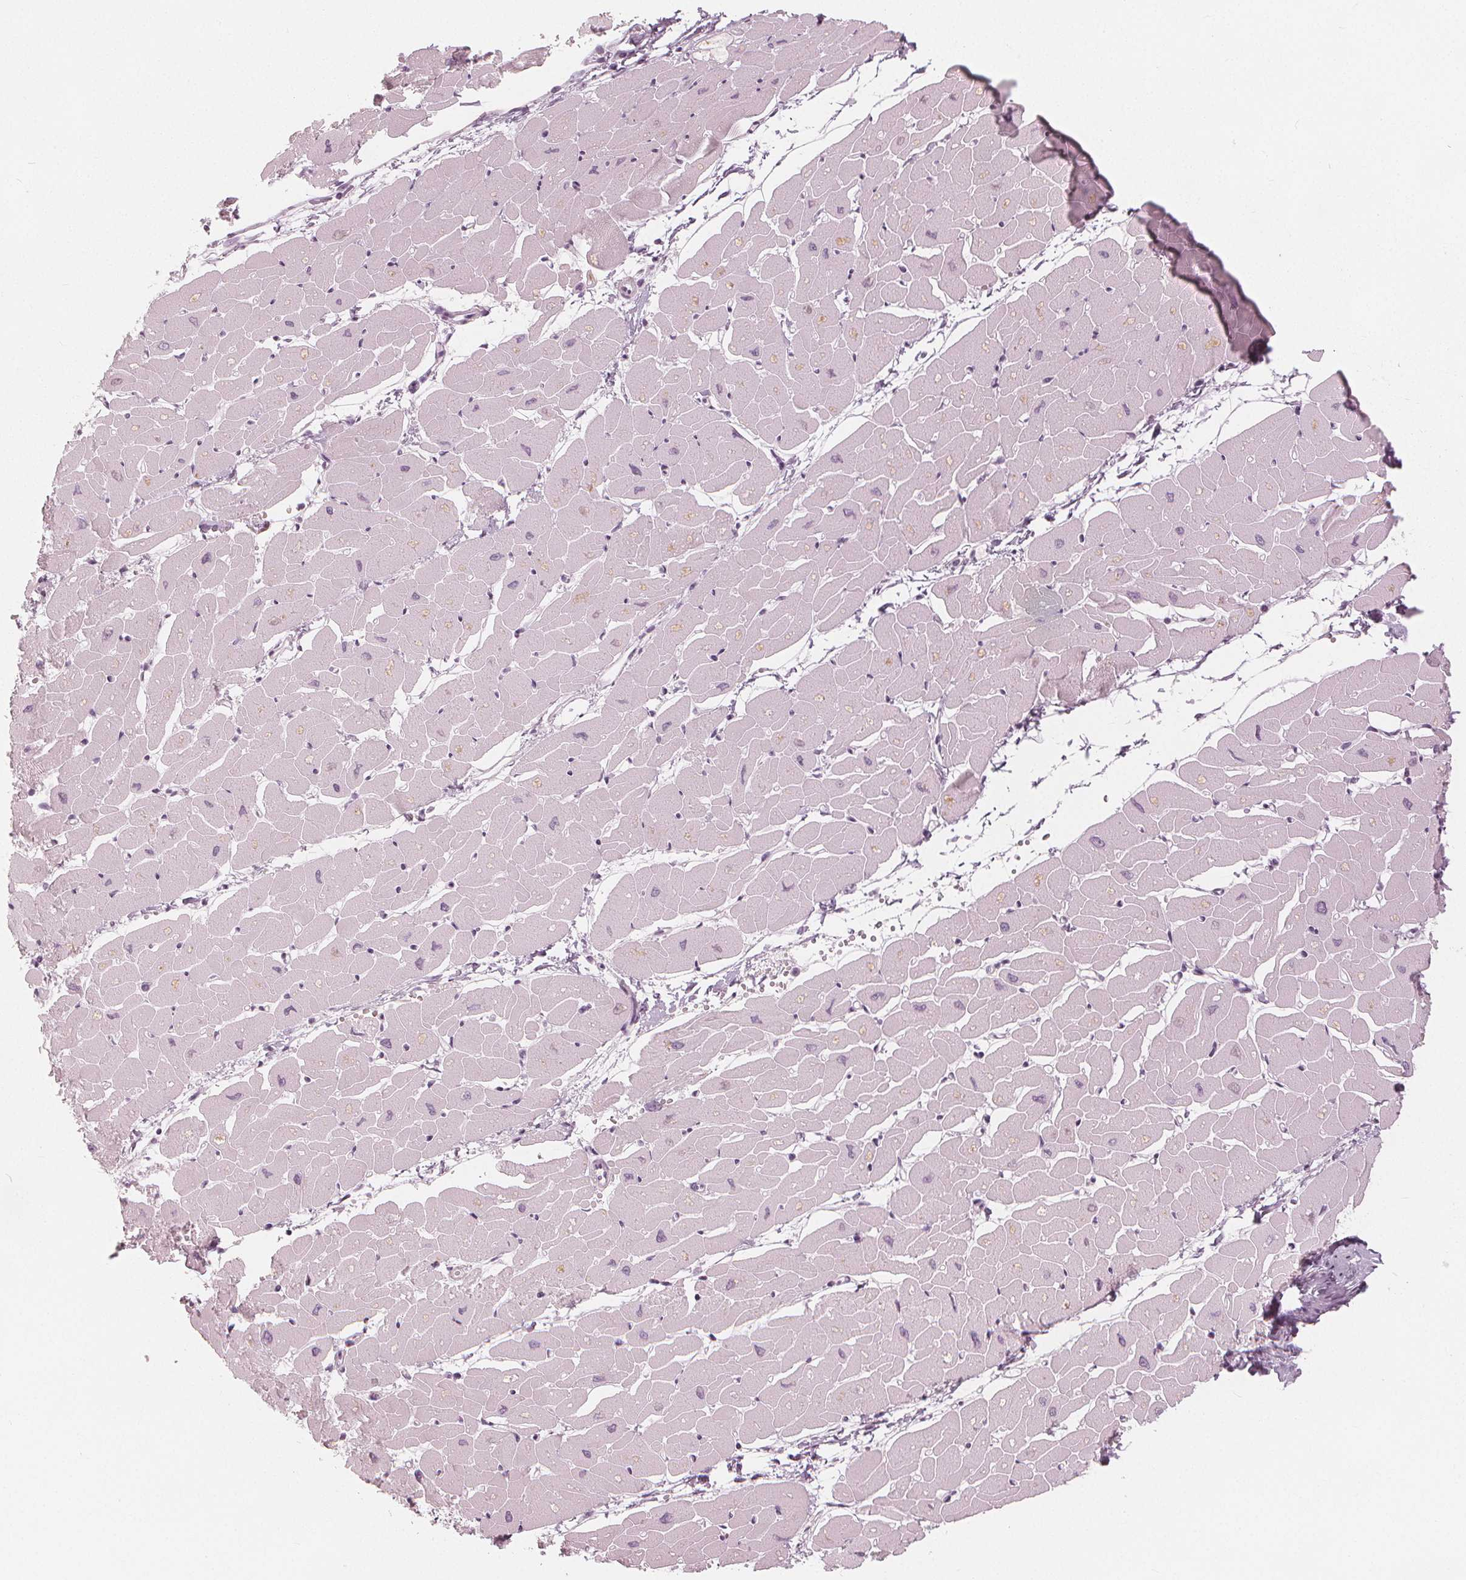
{"staining": {"intensity": "negative", "quantity": "none", "location": "none"}, "tissue": "heart muscle", "cell_type": "Cardiomyocytes", "image_type": "normal", "snomed": [{"axis": "morphology", "description": "Normal tissue, NOS"}, {"axis": "topography", "description": "Heart"}], "caption": "The immunohistochemistry histopathology image has no significant expression in cardiomyocytes of heart muscle.", "gene": "PAEP", "patient": {"sex": "male", "age": 57}}